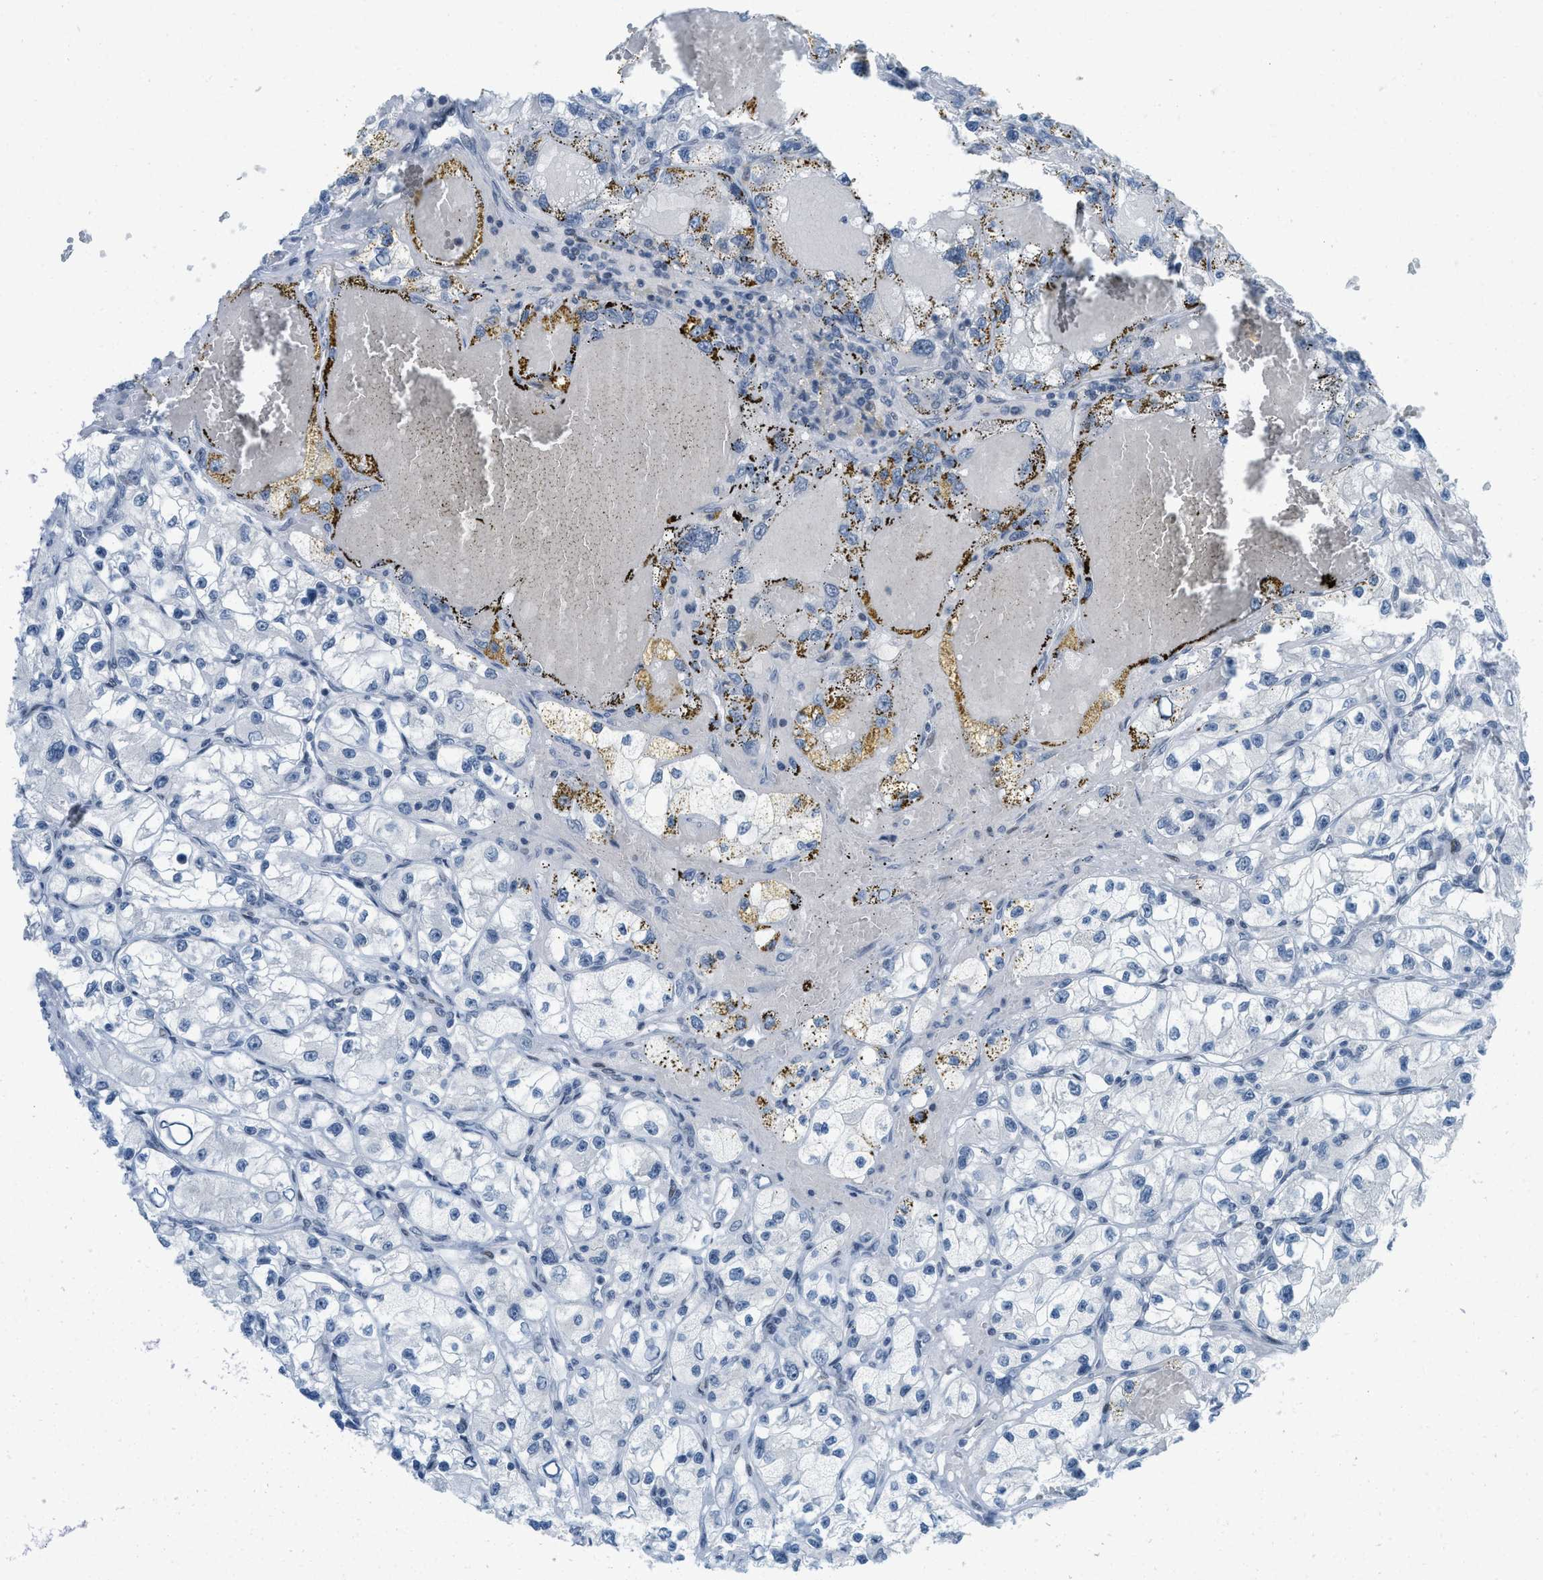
{"staining": {"intensity": "negative", "quantity": "none", "location": "none"}, "tissue": "renal cancer", "cell_type": "Tumor cells", "image_type": "cancer", "snomed": [{"axis": "morphology", "description": "Adenocarcinoma, NOS"}, {"axis": "topography", "description": "Kidney"}], "caption": "Tumor cells show no significant staining in renal cancer (adenocarcinoma).", "gene": "PBX1", "patient": {"sex": "female", "age": 57}}